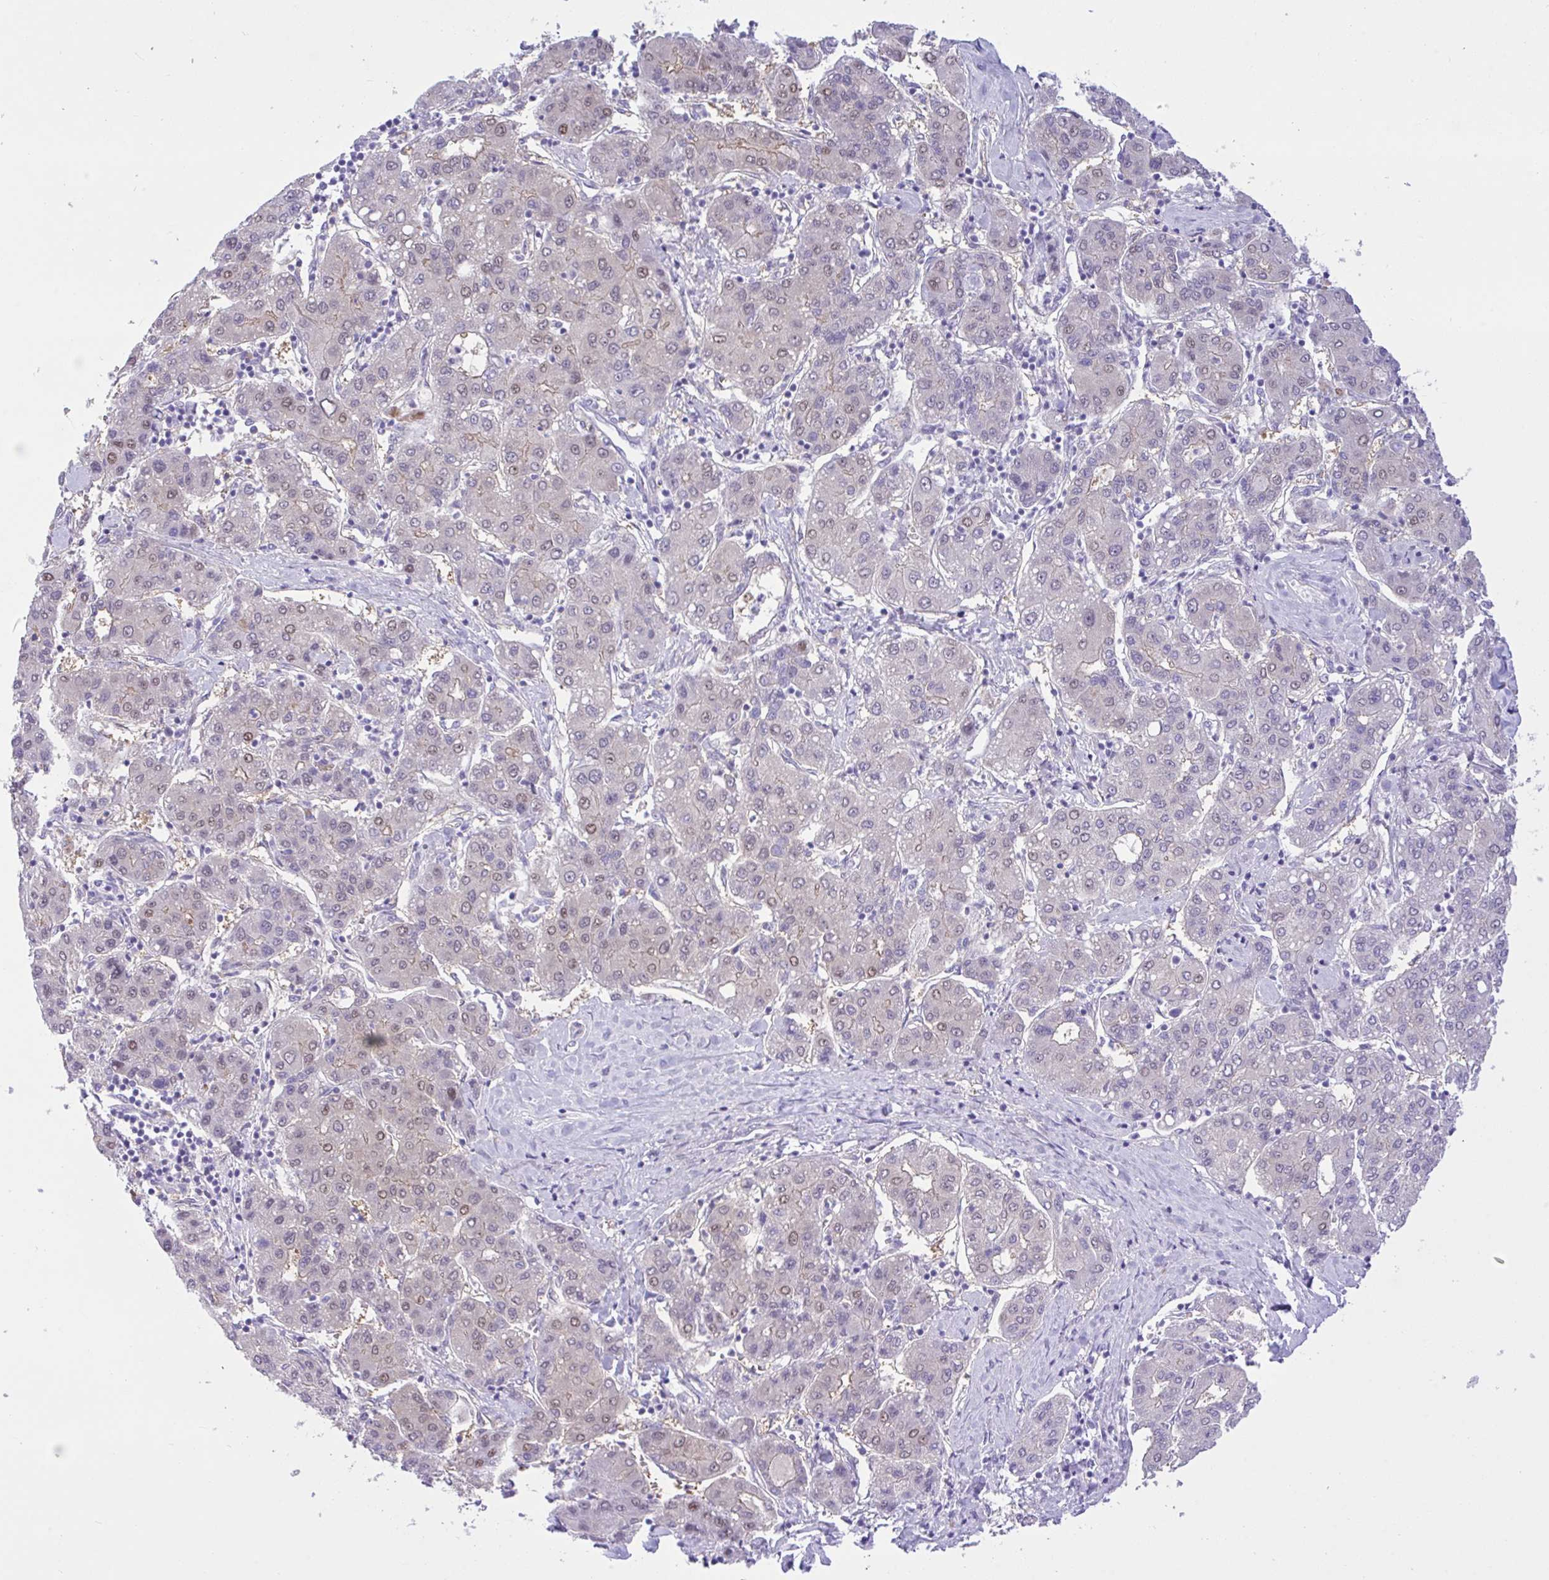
{"staining": {"intensity": "weak", "quantity": "25%-75%", "location": "nuclear"}, "tissue": "liver cancer", "cell_type": "Tumor cells", "image_type": "cancer", "snomed": [{"axis": "morphology", "description": "Carcinoma, Hepatocellular, NOS"}, {"axis": "topography", "description": "Liver"}], "caption": "About 25%-75% of tumor cells in human liver cancer reveal weak nuclear protein expression as visualized by brown immunohistochemical staining.", "gene": "ZNF101", "patient": {"sex": "male", "age": 65}}